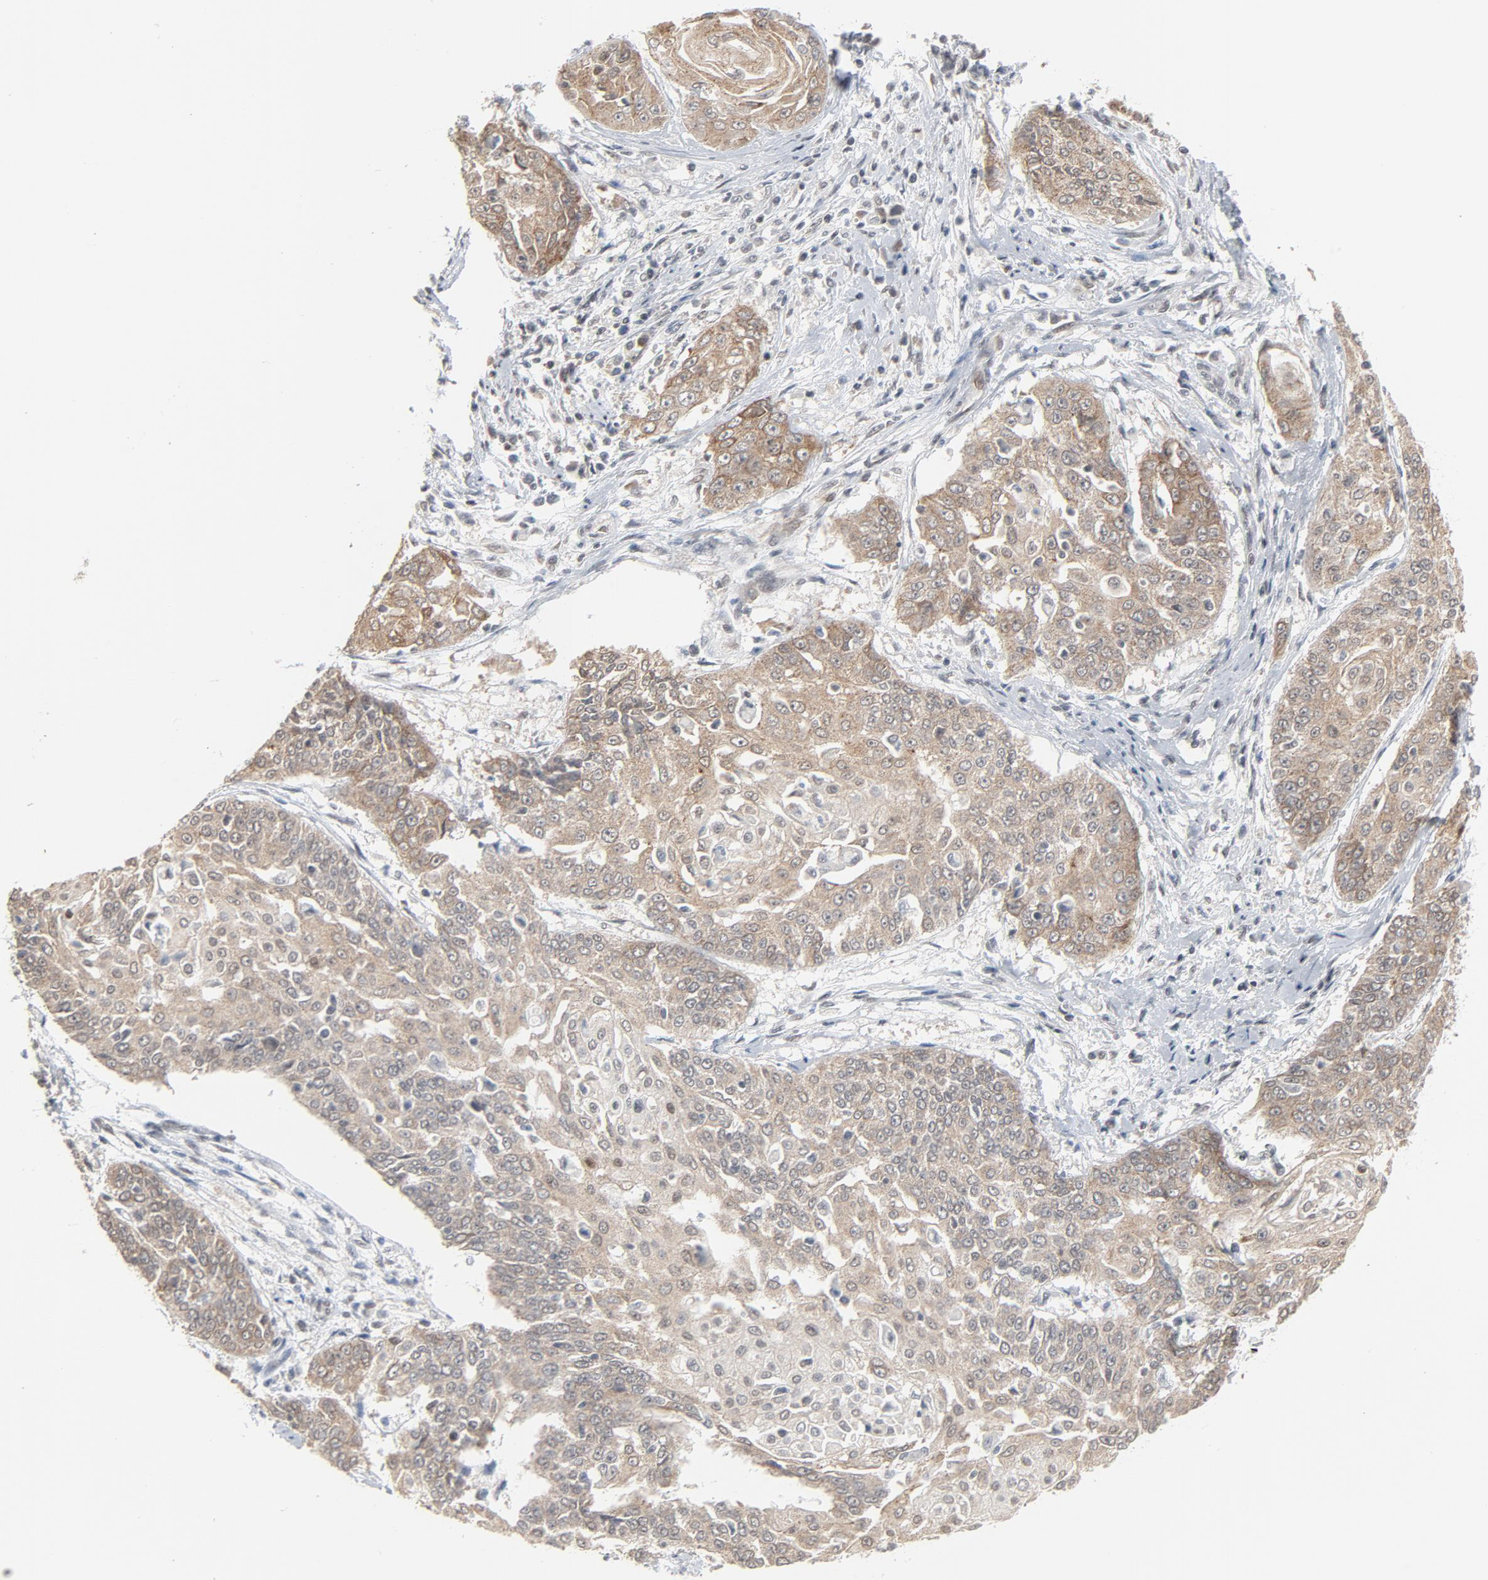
{"staining": {"intensity": "moderate", "quantity": ">75%", "location": "cytoplasmic/membranous"}, "tissue": "cervical cancer", "cell_type": "Tumor cells", "image_type": "cancer", "snomed": [{"axis": "morphology", "description": "Squamous cell carcinoma, NOS"}, {"axis": "topography", "description": "Cervix"}], "caption": "Brown immunohistochemical staining in human cervical cancer (squamous cell carcinoma) demonstrates moderate cytoplasmic/membranous positivity in approximately >75% of tumor cells.", "gene": "ITPR3", "patient": {"sex": "female", "age": 64}}